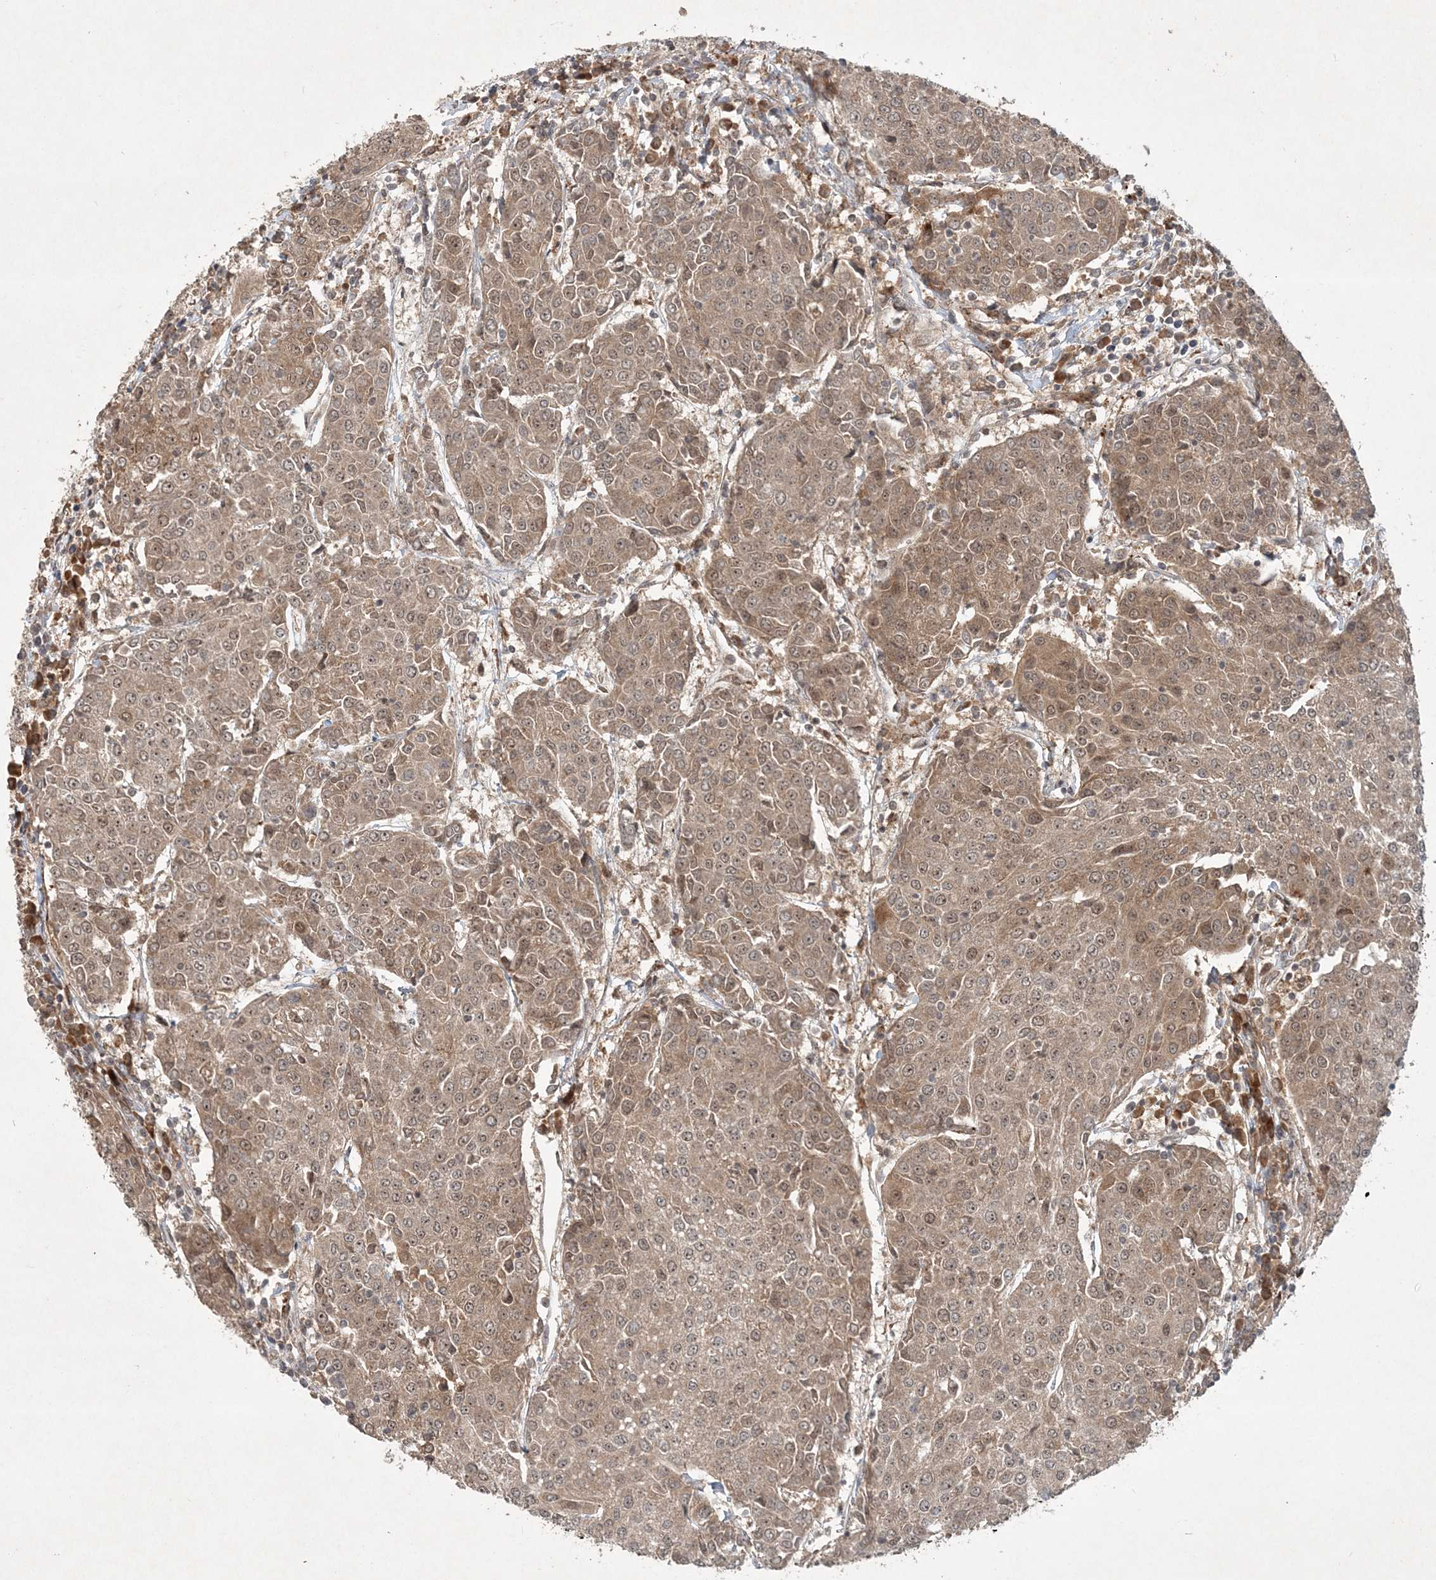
{"staining": {"intensity": "weak", "quantity": ">75%", "location": "cytoplasmic/membranous,nuclear"}, "tissue": "urothelial cancer", "cell_type": "Tumor cells", "image_type": "cancer", "snomed": [{"axis": "morphology", "description": "Urothelial carcinoma, High grade"}, {"axis": "topography", "description": "Urinary bladder"}], "caption": "High-power microscopy captured an IHC micrograph of high-grade urothelial carcinoma, revealing weak cytoplasmic/membranous and nuclear expression in approximately >75% of tumor cells. Nuclei are stained in blue.", "gene": "UBR3", "patient": {"sex": "female", "age": 85}}